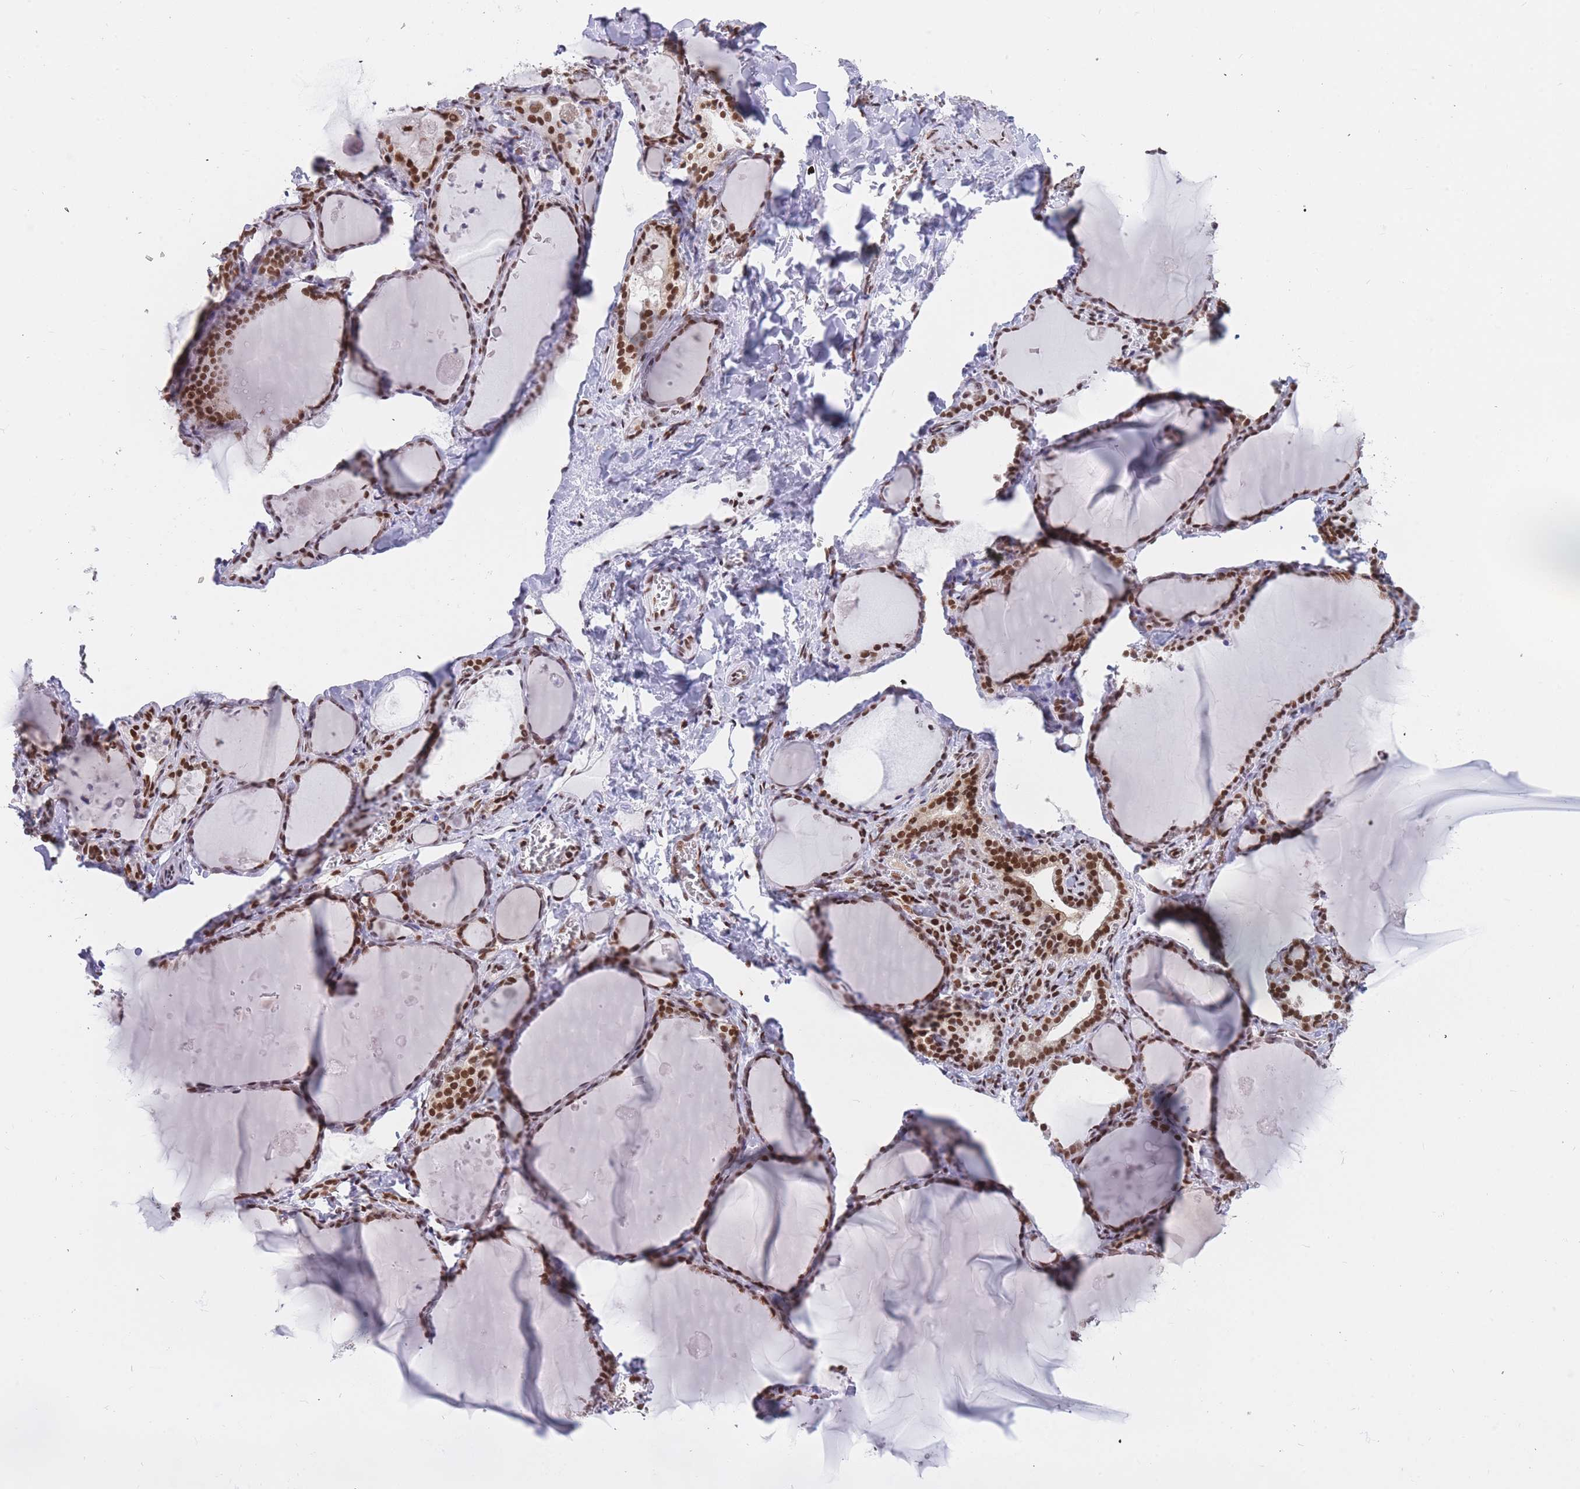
{"staining": {"intensity": "strong", "quantity": ">75%", "location": "nuclear"}, "tissue": "thyroid gland", "cell_type": "Glandular cells", "image_type": "normal", "snomed": [{"axis": "morphology", "description": "Normal tissue, NOS"}, {"axis": "topography", "description": "Thyroid gland"}], "caption": "A high-resolution micrograph shows immunohistochemistry staining of unremarkable thyroid gland, which displays strong nuclear expression in about >75% of glandular cells. (DAB IHC, brown staining for protein, blue staining for nuclei).", "gene": "HNRNPUL1", "patient": {"sex": "female", "age": 42}}